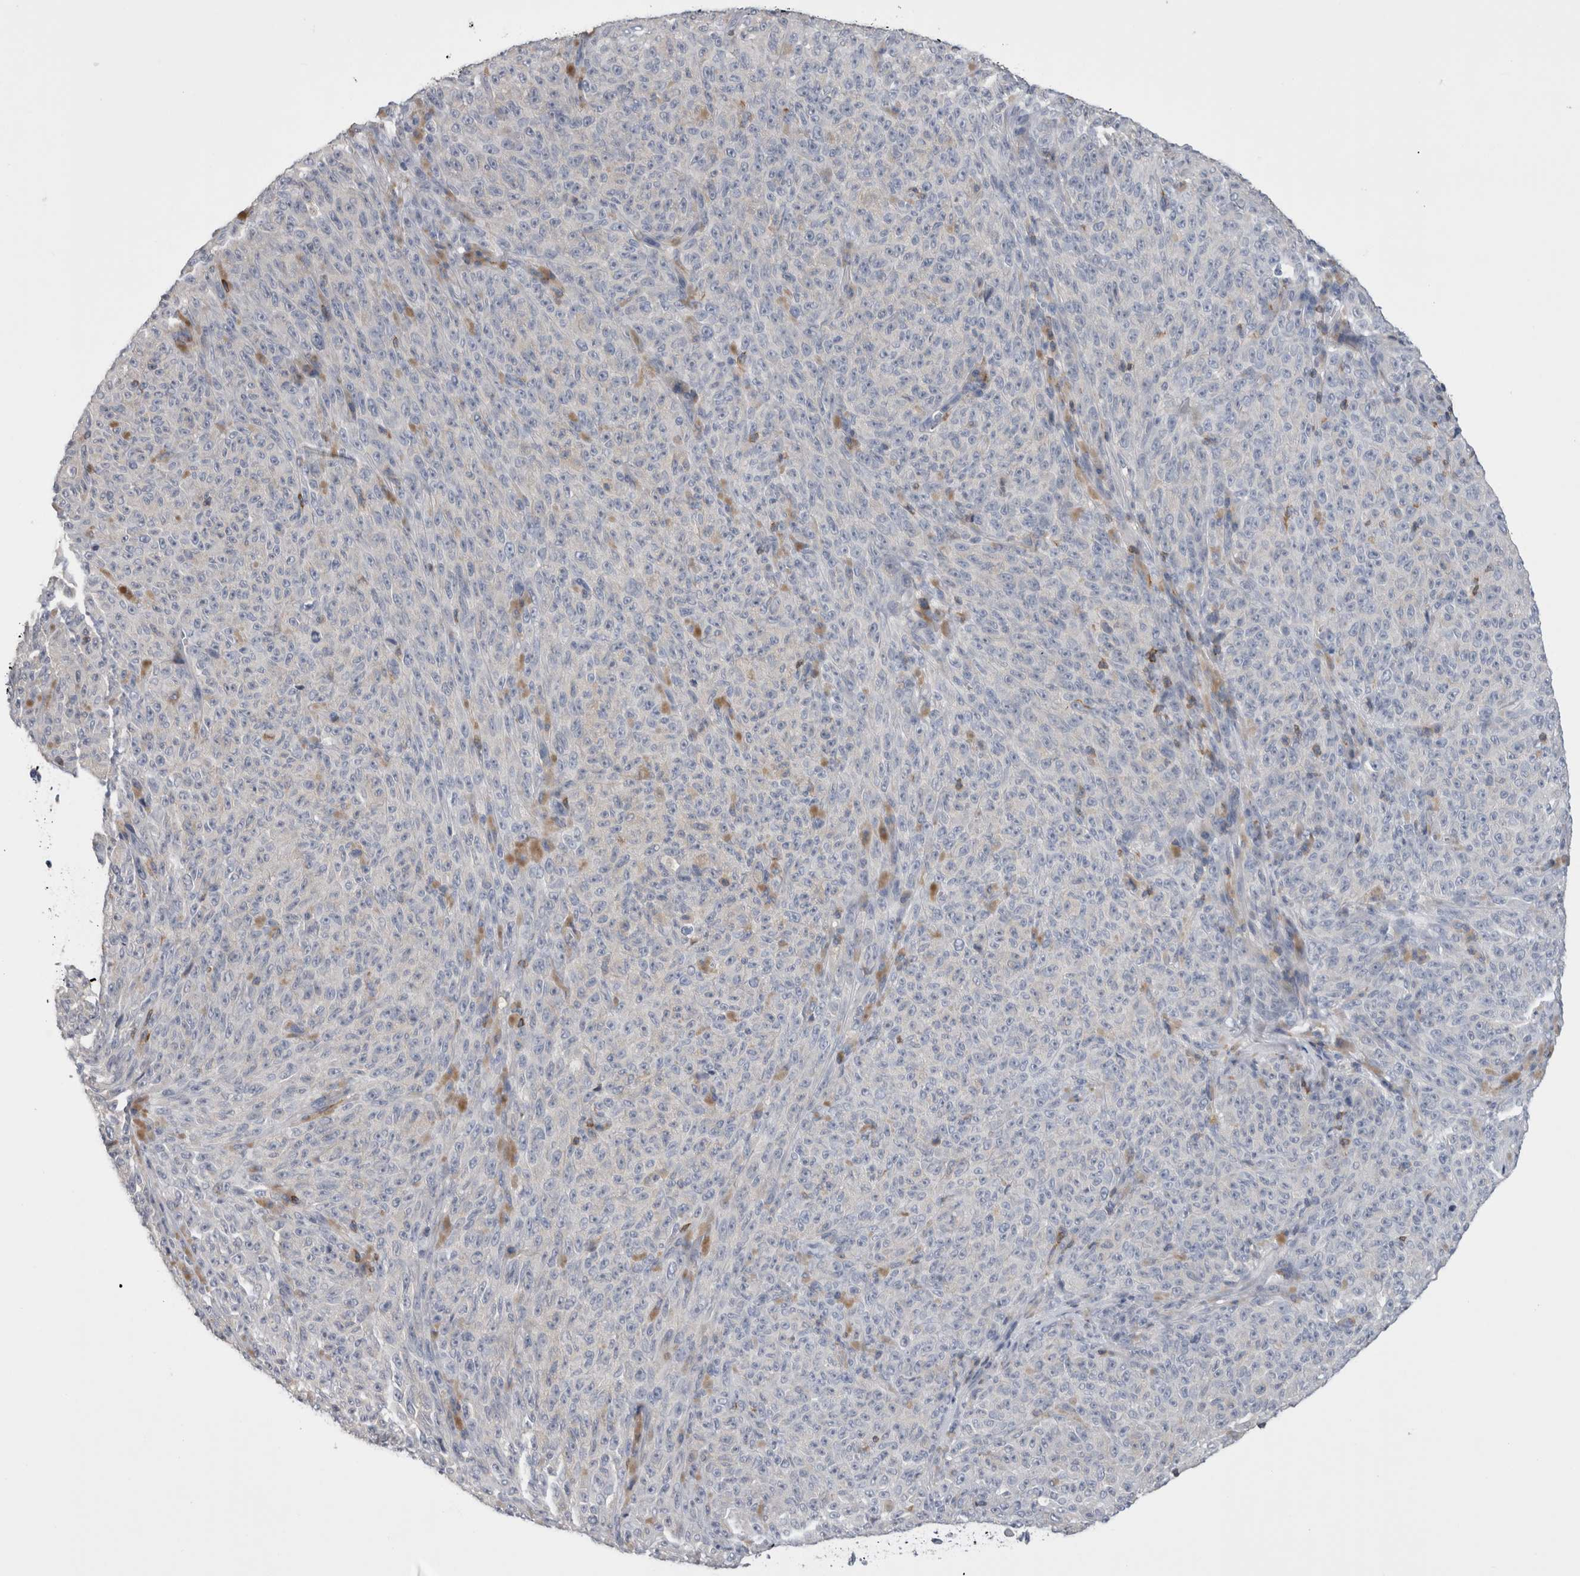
{"staining": {"intensity": "negative", "quantity": "none", "location": "none"}, "tissue": "melanoma", "cell_type": "Tumor cells", "image_type": "cancer", "snomed": [{"axis": "morphology", "description": "Malignant melanoma, NOS"}, {"axis": "topography", "description": "Skin"}], "caption": "Immunohistochemistry (IHC) image of neoplastic tissue: human melanoma stained with DAB (3,3'-diaminobenzidine) shows no significant protein staining in tumor cells. (Brightfield microscopy of DAB IHC at high magnification).", "gene": "DCTN6", "patient": {"sex": "female", "age": 82}}